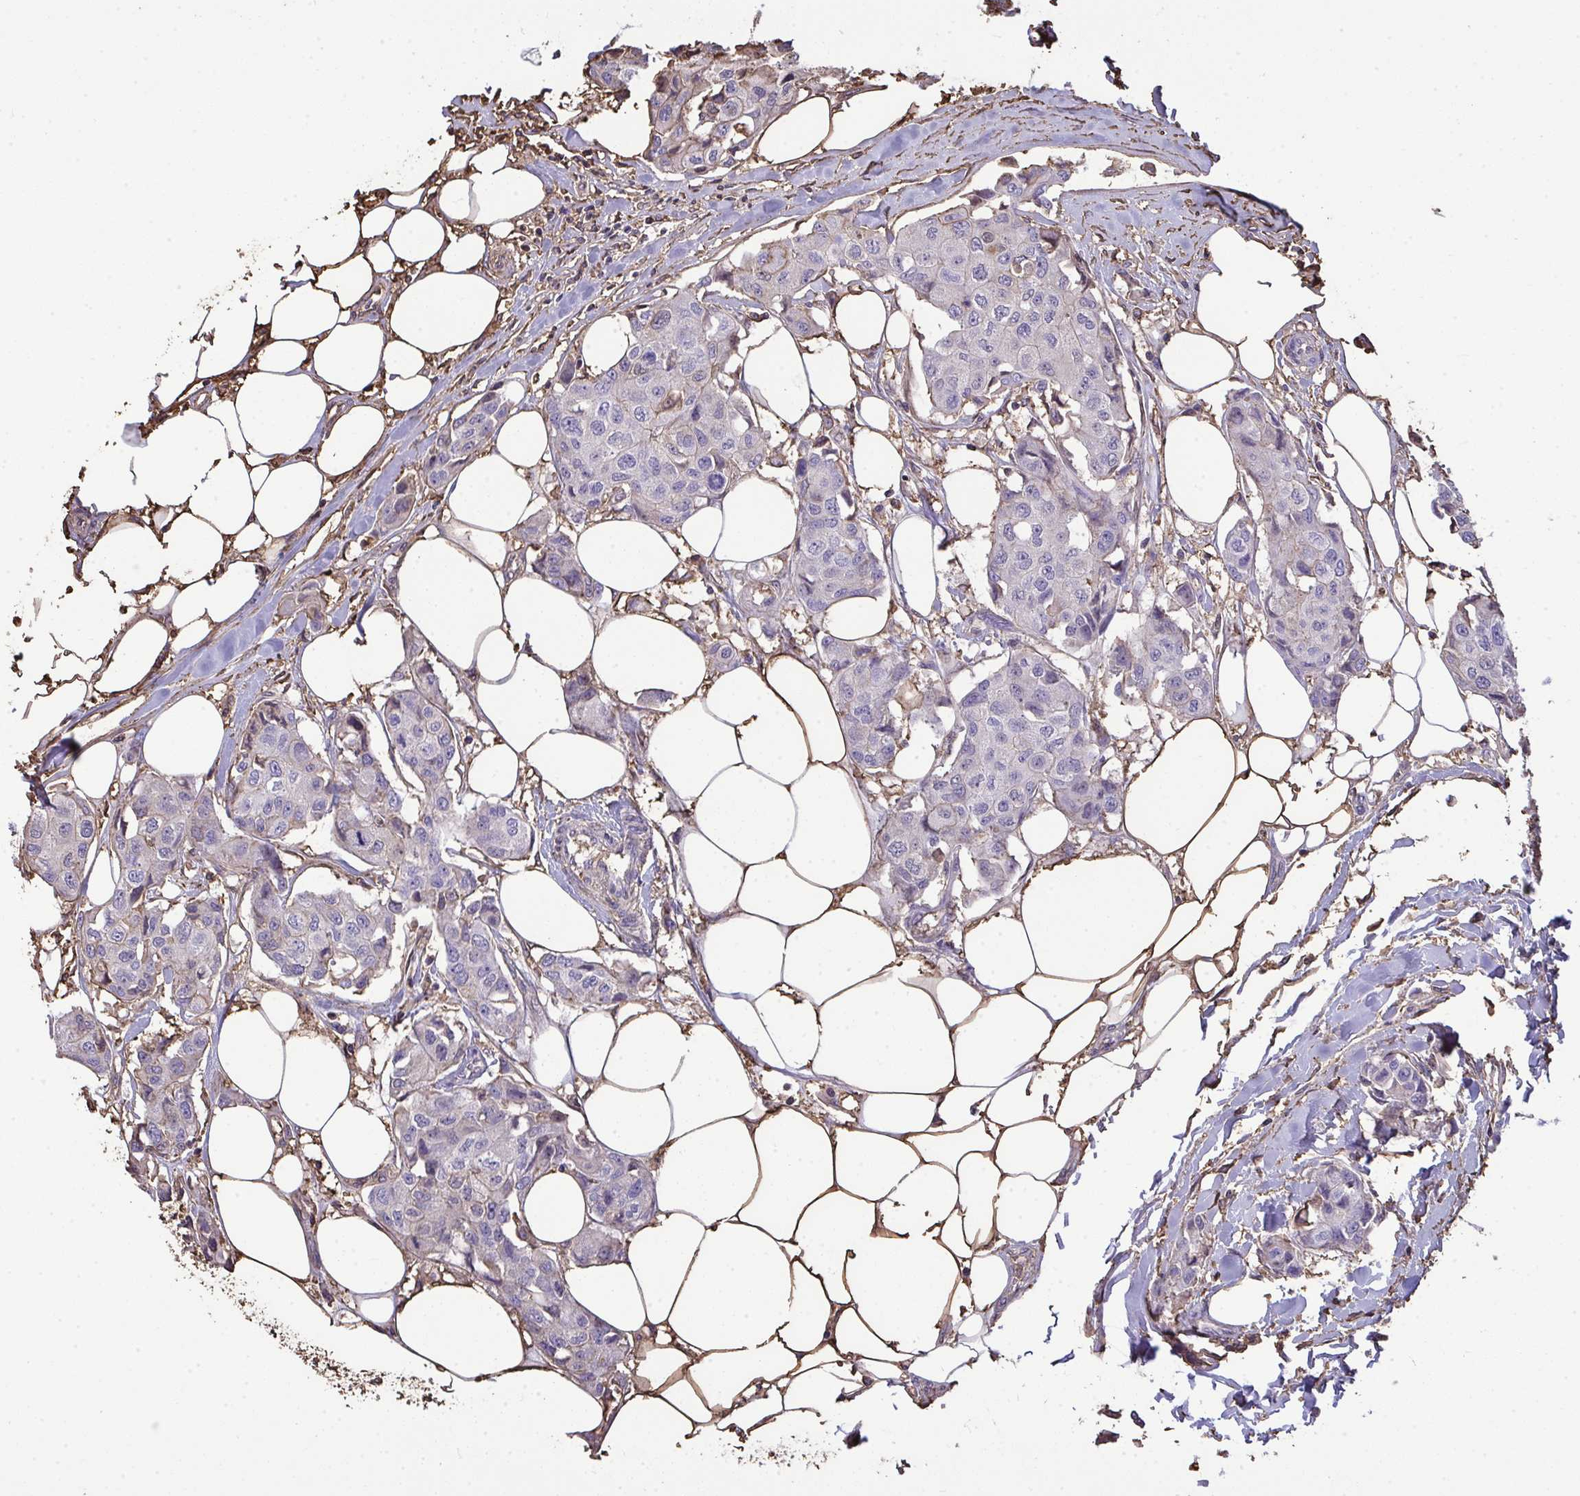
{"staining": {"intensity": "negative", "quantity": "none", "location": "none"}, "tissue": "breast cancer", "cell_type": "Tumor cells", "image_type": "cancer", "snomed": [{"axis": "morphology", "description": "Duct carcinoma"}, {"axis": "topography", "description": "Breast"}, {"axis": "topography", "description": "Lymph node"}], "caption": "A histopathology image of breast cancer (intraductal carcinoma) stained for a protein reveals no brown staining in tumor cells.", "gene": "ANXA5", "patient": {"sex": "female", "age": 80}}